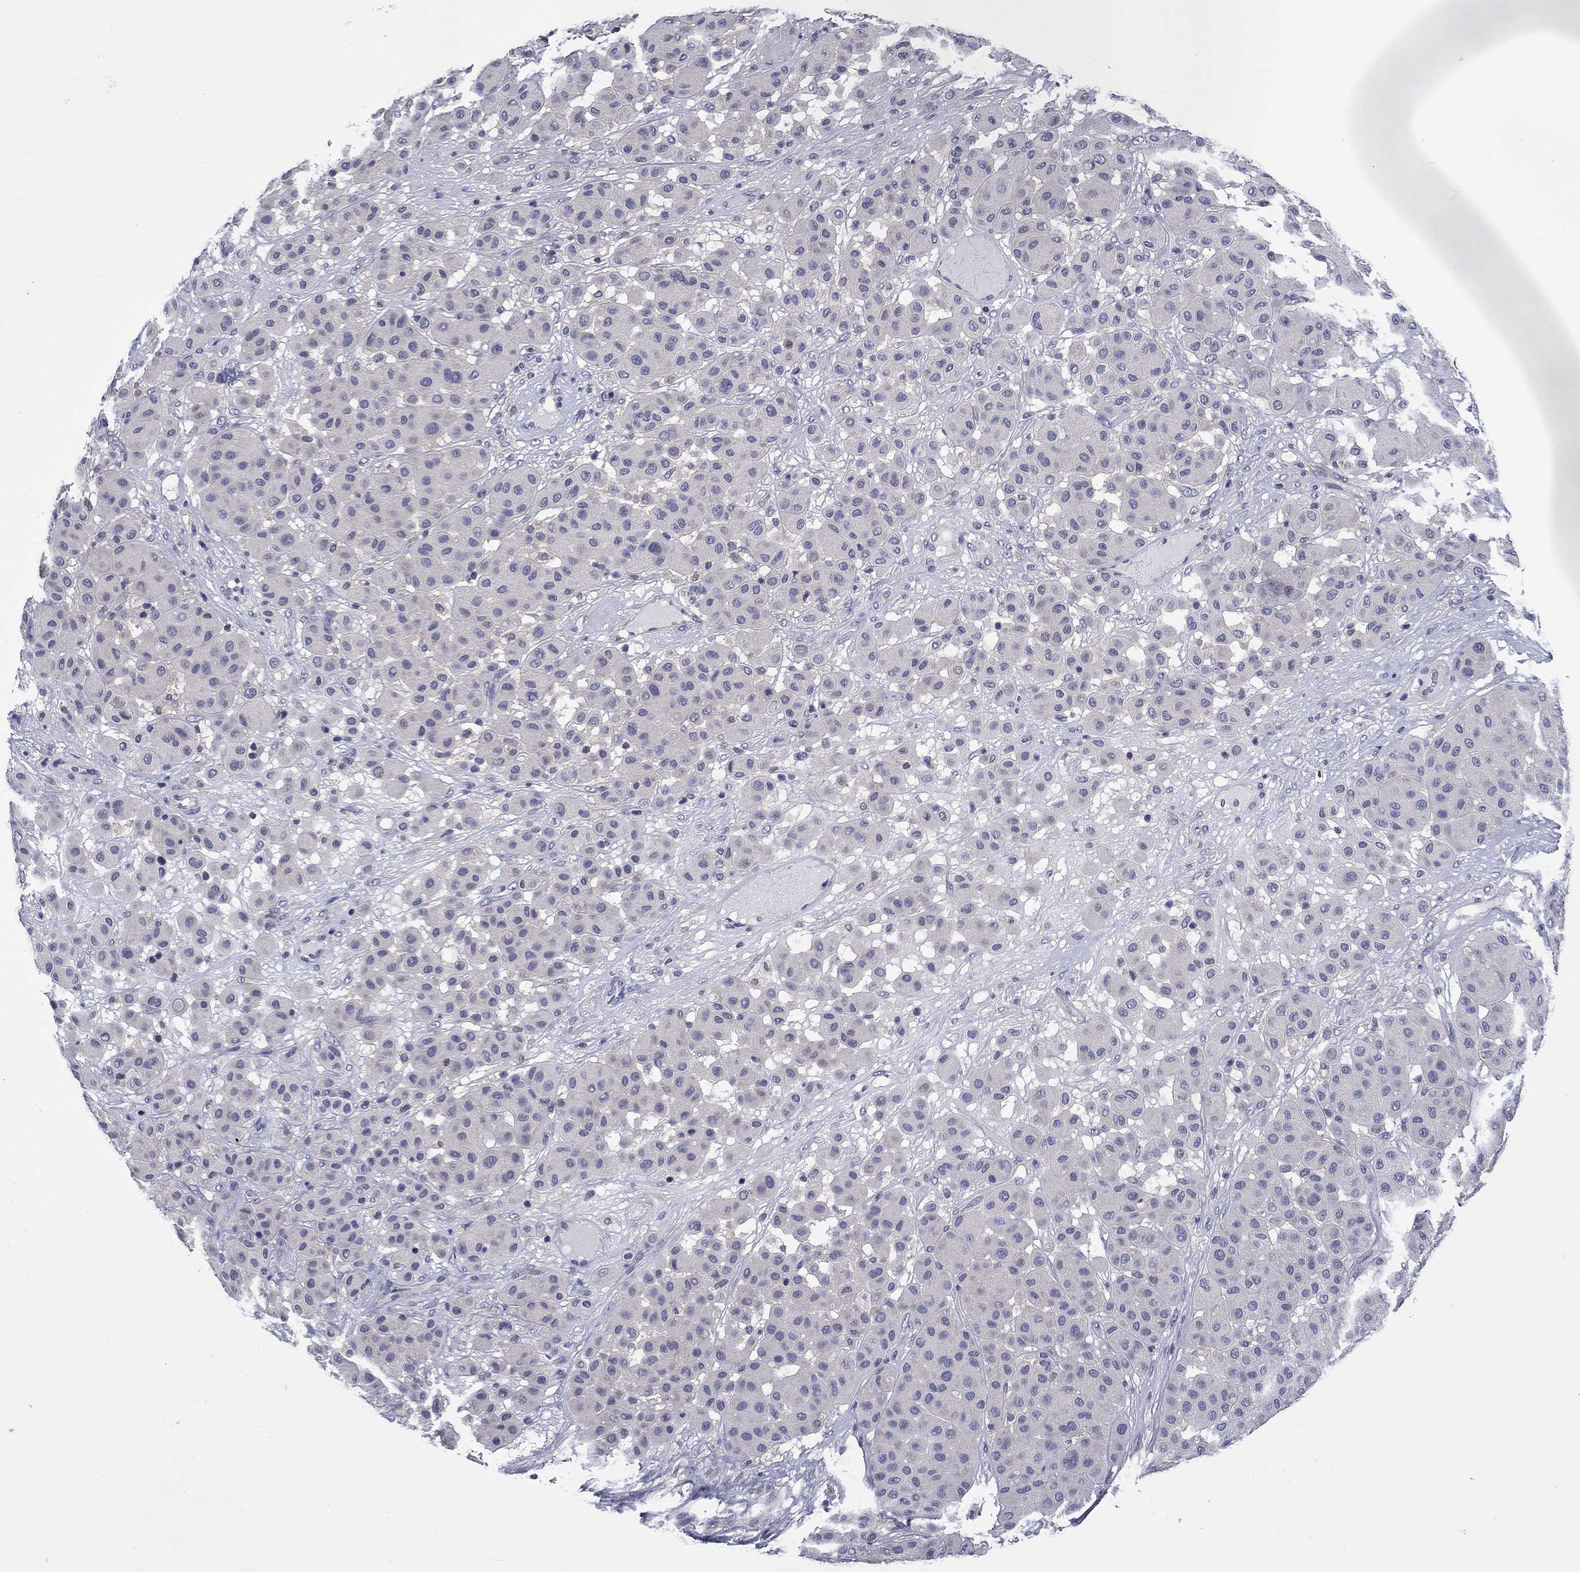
{"staining": {"intensity": "negative", "quantity": "none", "location": "none"}, "tissue": "melanoma", "cell_type": "Tumor cells", "image_type": "cancer", "snomed": [{"axis": "morphology", "description": "Malignant melanoma, Metastatic site"}, {"axis": "topography", "description": "Smooth muscle"}], "caption": "DAB immunohistochemical staining of human malignant melanoma (metastatic site) reveals no significant positivity in tumor cells.", "gene": "POU2F2", "patient": {"sex": "male", "age": 41}}